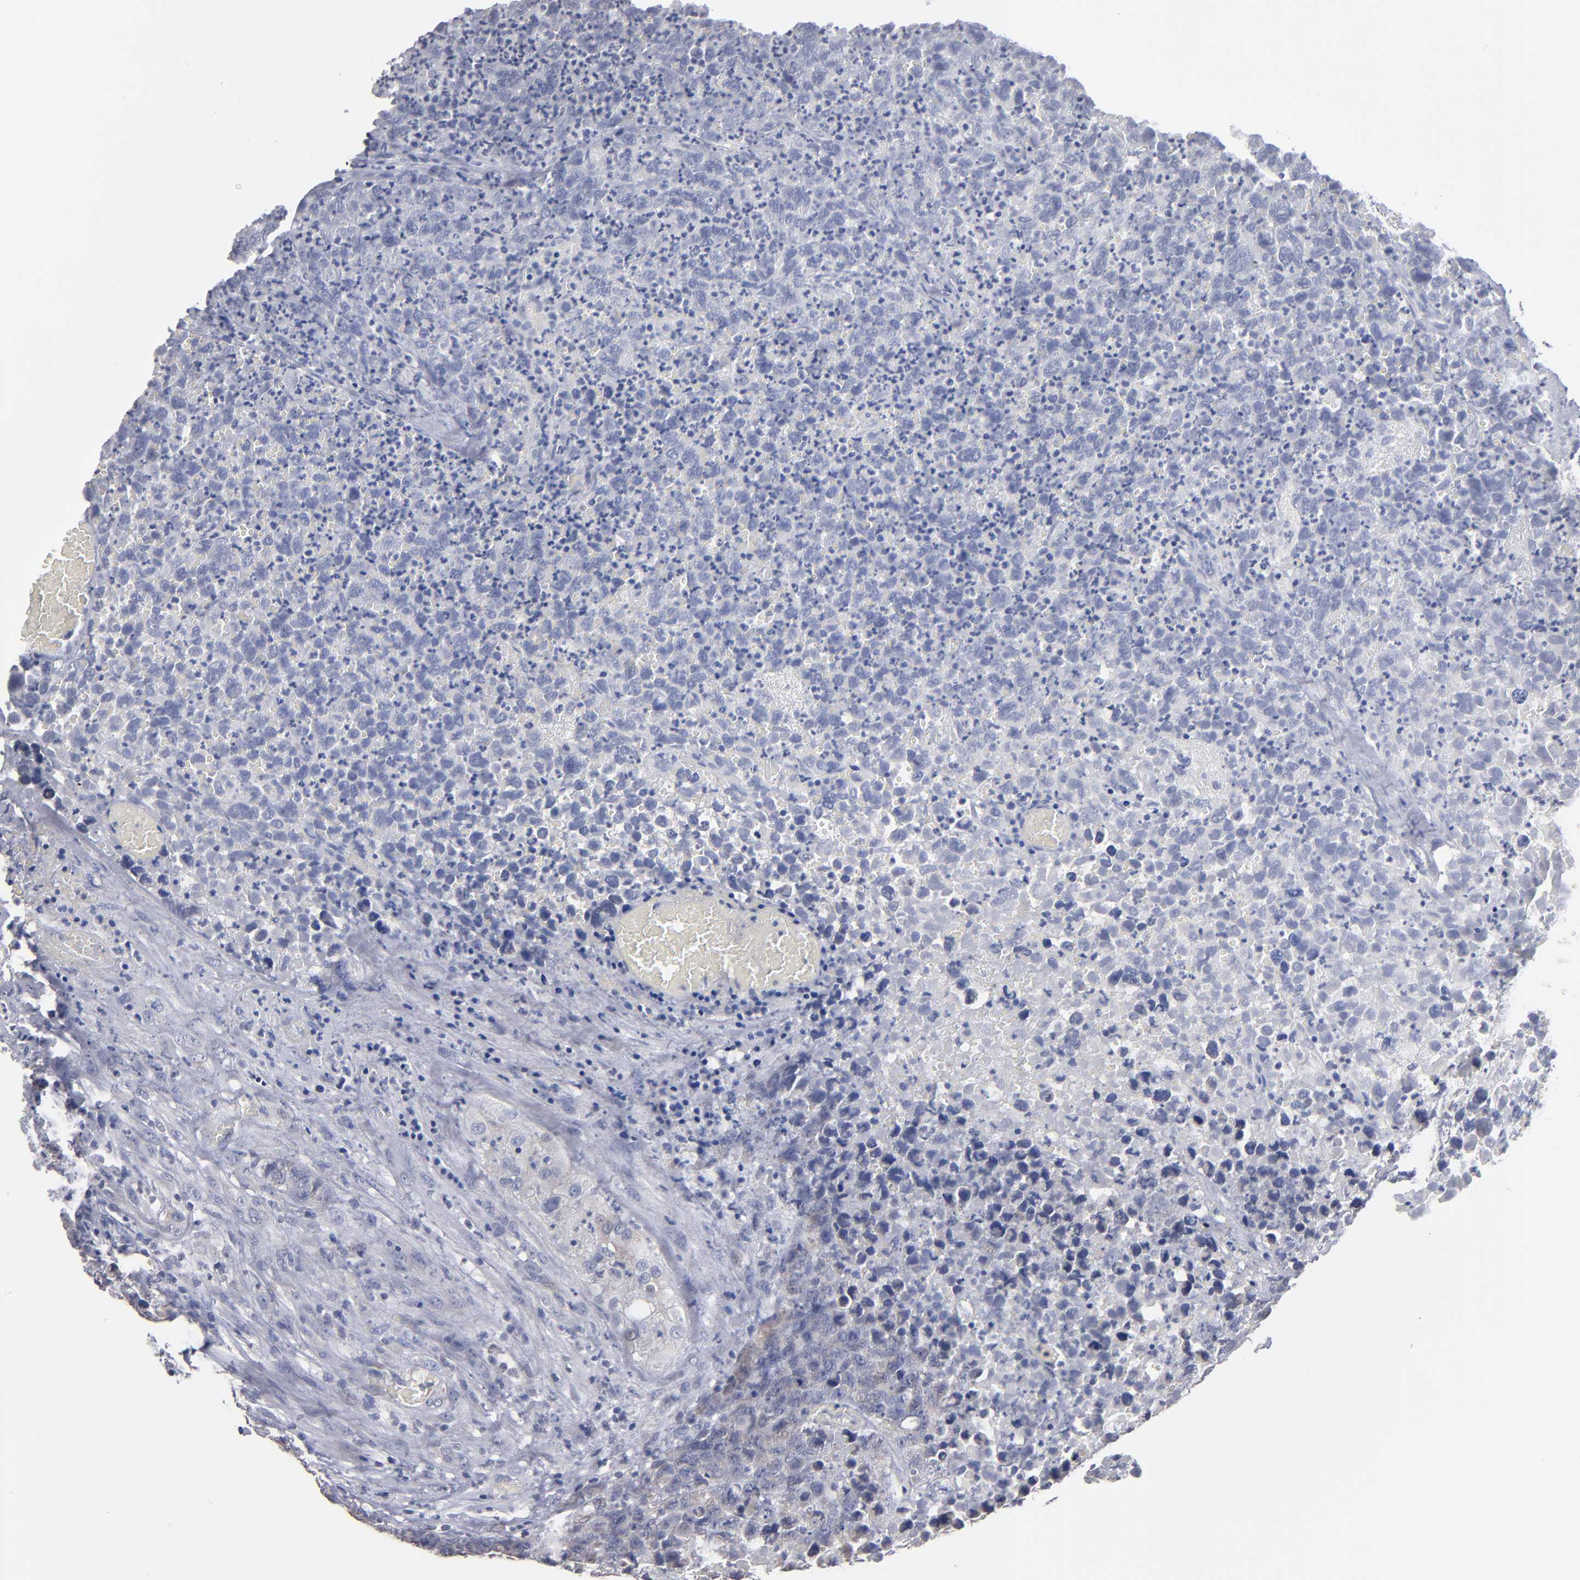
{"staining": {"intensity": "negative", "quantity": "none", "location": "none"}, "tissue": "testis cancer", "cell_type": "Tumor cells", "image_type": "cancer", "snomed": [{"axis": "morphology", "description": "Carcinoma, Embryonal, NOS"}, {"axis": "topography", "description": "Testis"}], "caption": "Embryonal carcinoma (testis) was stained to show a protein in brown. There is no significant positivity in tumor cells.", "gene": "RPH3A", "patient": {"sex": "male", "age": 31}}